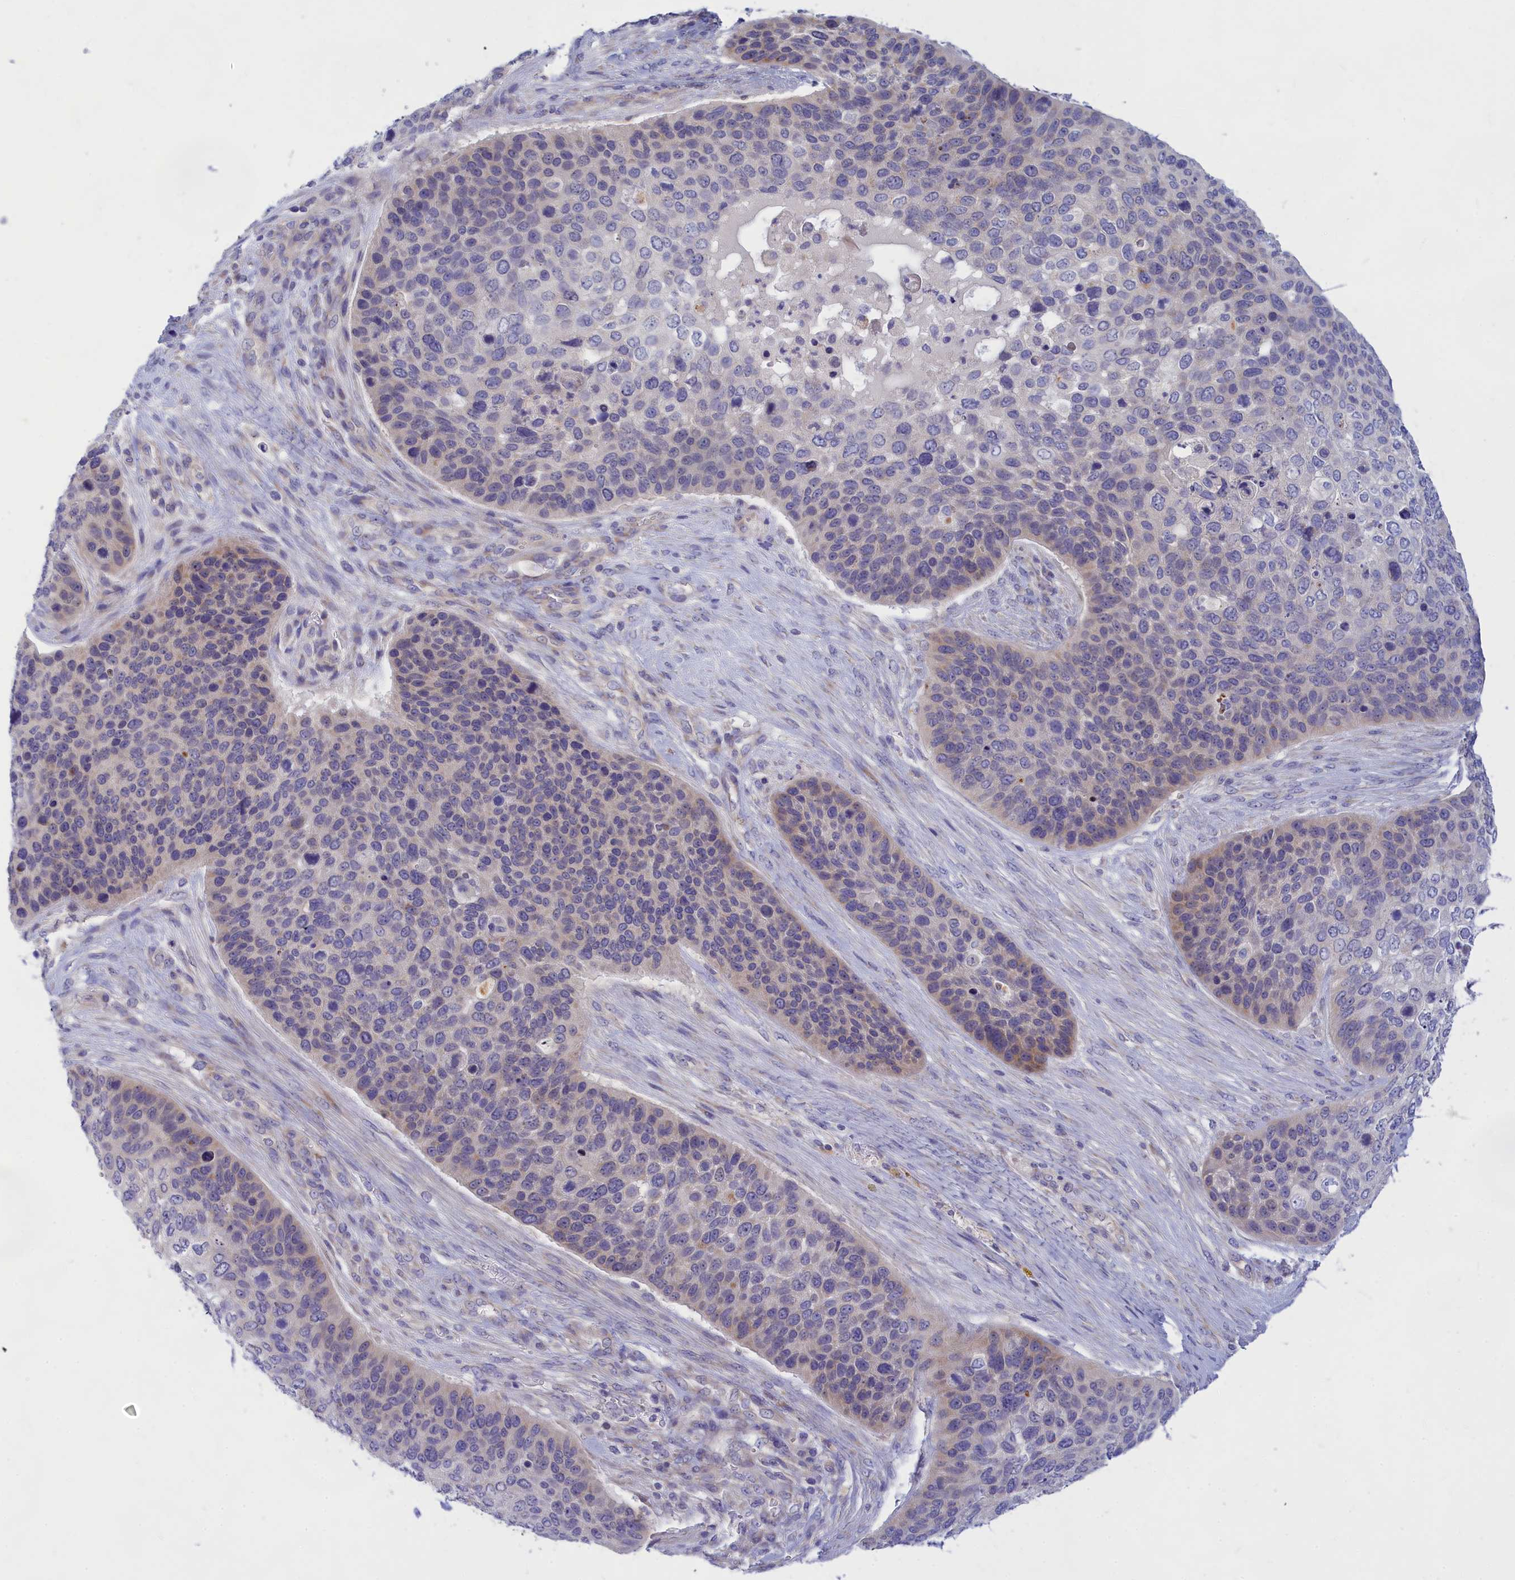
{"staining": {"intensity": "weak", "quantity": "<25%", "location": "cytoplasmic/membranous"}, "tissue": "skin cancer", "cell_type": "Tumor cells", "image_type": "cancer", "snomed": [{"axis": "morphology", "description": "Basal cell carcinoma"}, {"axis": "topography", "description": "Skin"}], "caption": "Tumor cells show no significant protein staining in skin cancer (basal cell carcinoma).", "gene": "TMEM30B", "patient": {"sex": "female", "age": 74}}